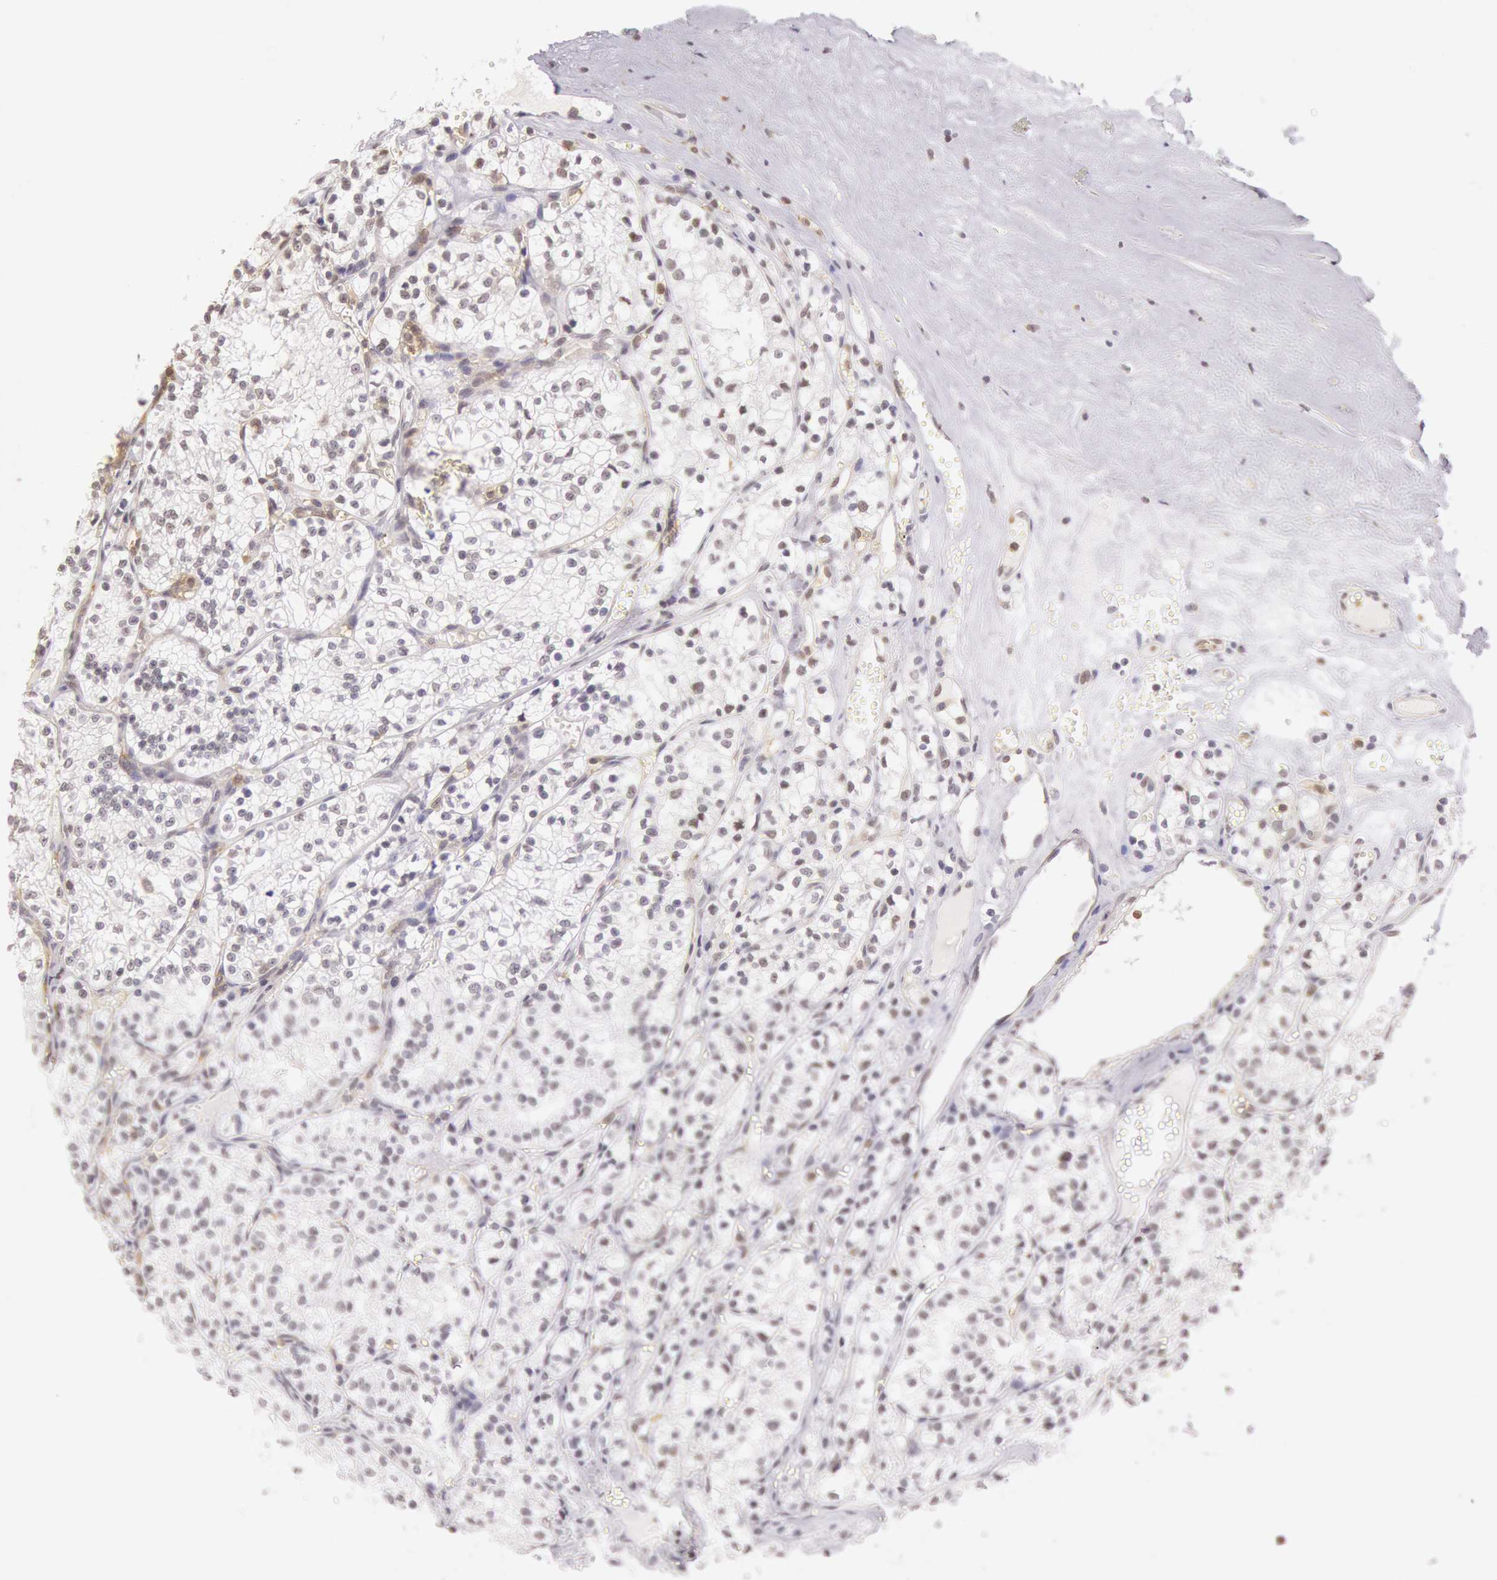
{"staining": {"intensity": "weak", "quantity": "25%-75%", "location": "nuclear"}, "tissue": "renal cancer", "cell_type": "Tumor cells", "image_type": "cancer", "snomed": [{"axis": "morphology", "description": "Adenocarcinoma, NOS"}, {"axis": "topography", "description": "Kidney"}], "caption": "There is low levels of weak nuclear positivity in tumor cells of renal cancer, as demonstrated by immunohistochemical staining (brown color).", "gene": "HIF1A", "patient": {"sex": "male", "age": 61}}